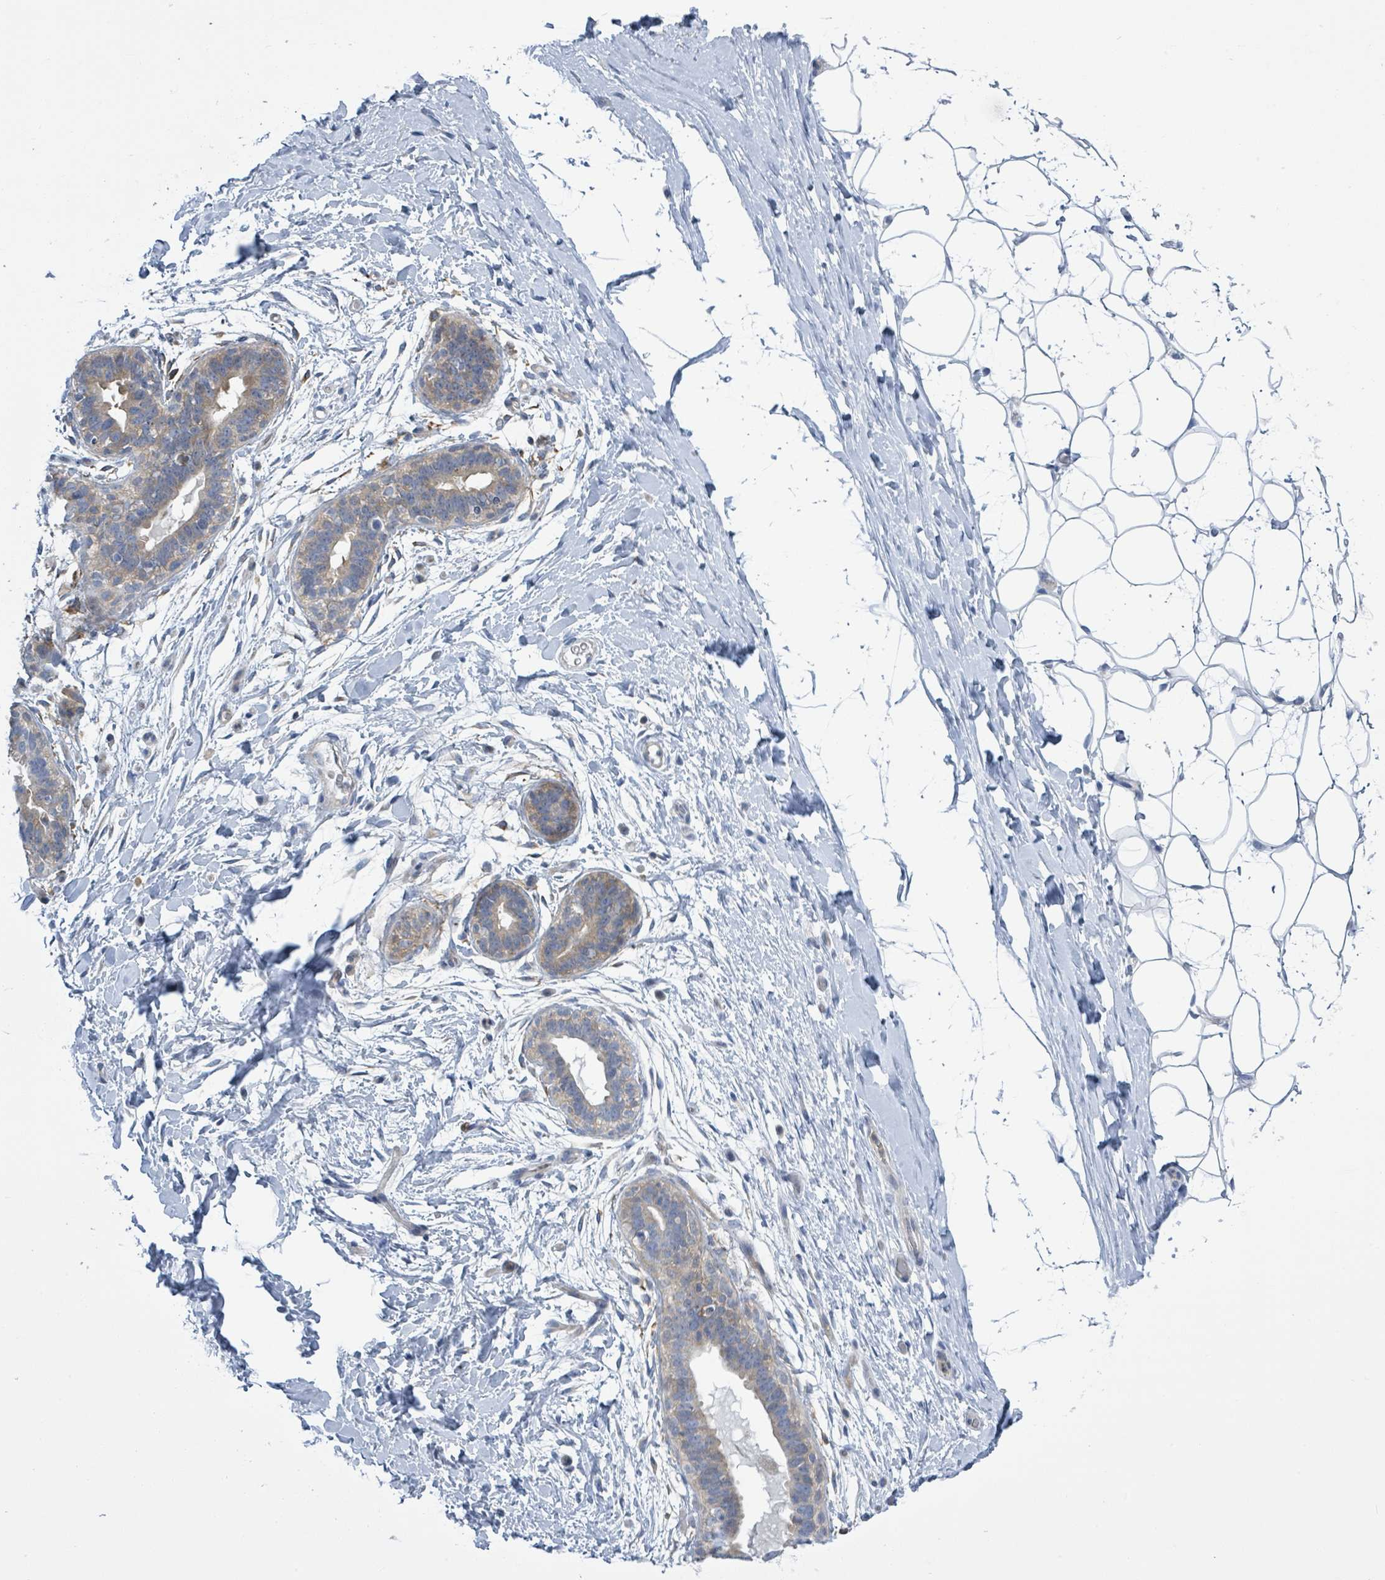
{"staining": {"intensity": "negative", "quantity": "none", "location": "none"}, "tissue": "adipose tissue", "cell_type": "Adipocytes", "image_type": "normal", "snomed": [{"axis": "morphology", "description": "Normal tissue, NOS"}, {"axis": "topography", "description": "Breast"}], "caption": "The histopathology image demonstrates no significant expression in adipocytes of adipose tissue. The staining was performed using DAB to visualize the protein expression in brown, while the nuclei were stained in blue with hematoxylin (Magnification: 20x).", "gene": "DGKZ", "patient": {"sex": "female", "age": 26}}